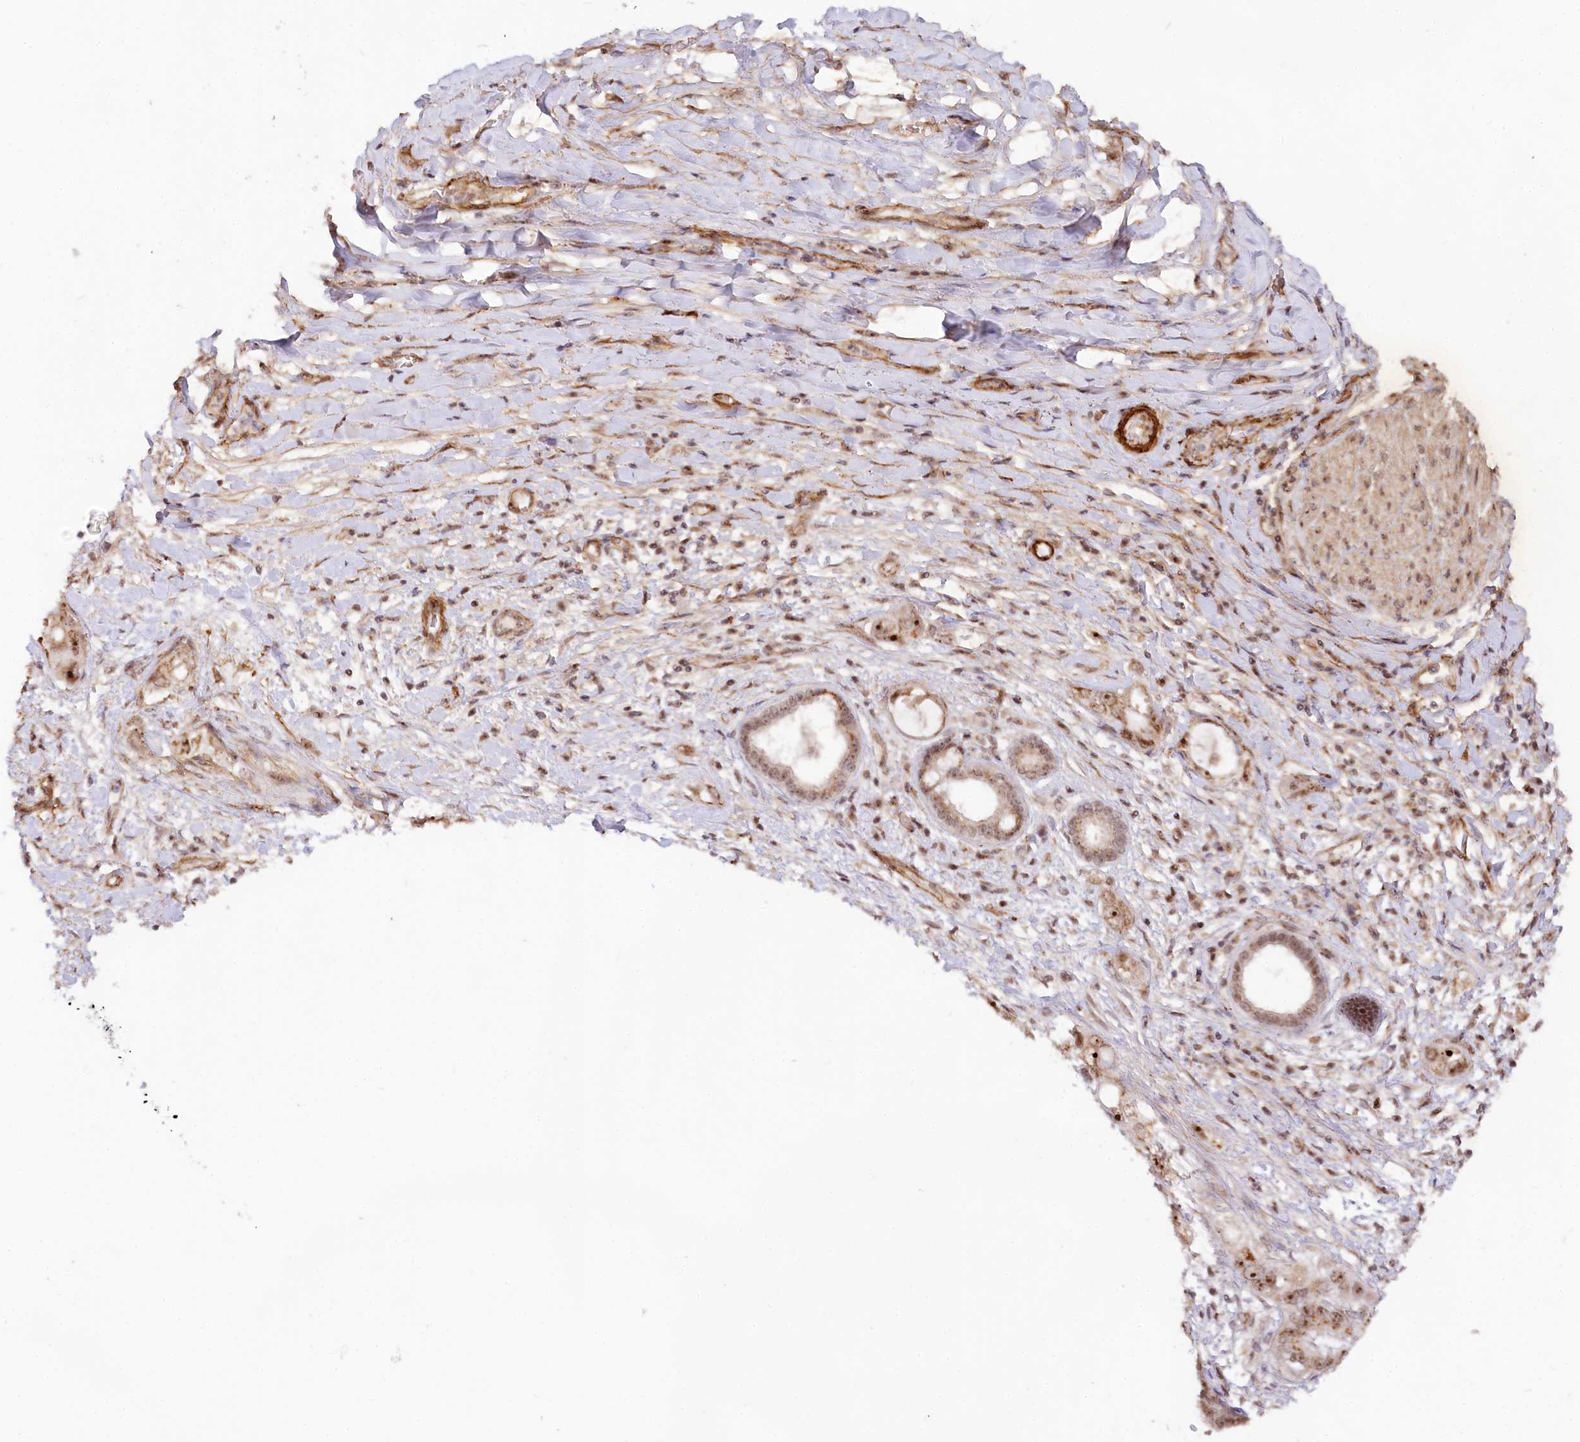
{"staining": {"intensity": "strong", "quantity": "25%-75%", "location": "cytoplasmic/membranous,nuclear"}, "tissue": "pancreatic cancer", "cell_type": "Tumor cells", "image_type": "cancer", "snomed": [{"axis": "morphology", "description": "Inflammation, NOS"}, {"axis": "morphology", "description": "Adenocarcinoma, NOS"}, {"axis": "topography", "description": "Pancreas"}], "caption": "Immunohistochemistry histopathology image of neoplastic tissue: pancreatic adenocarcinoma stained using IHC shows high levels of strong protein expression localized specifically in the cytoplasmic/membranous and nuclear of tumor cells, appearing as a cytoplasmic/membranous and nuclear brown color.", "gene": "GNL3L", "patient": {"sex": "female", "age": 56}}